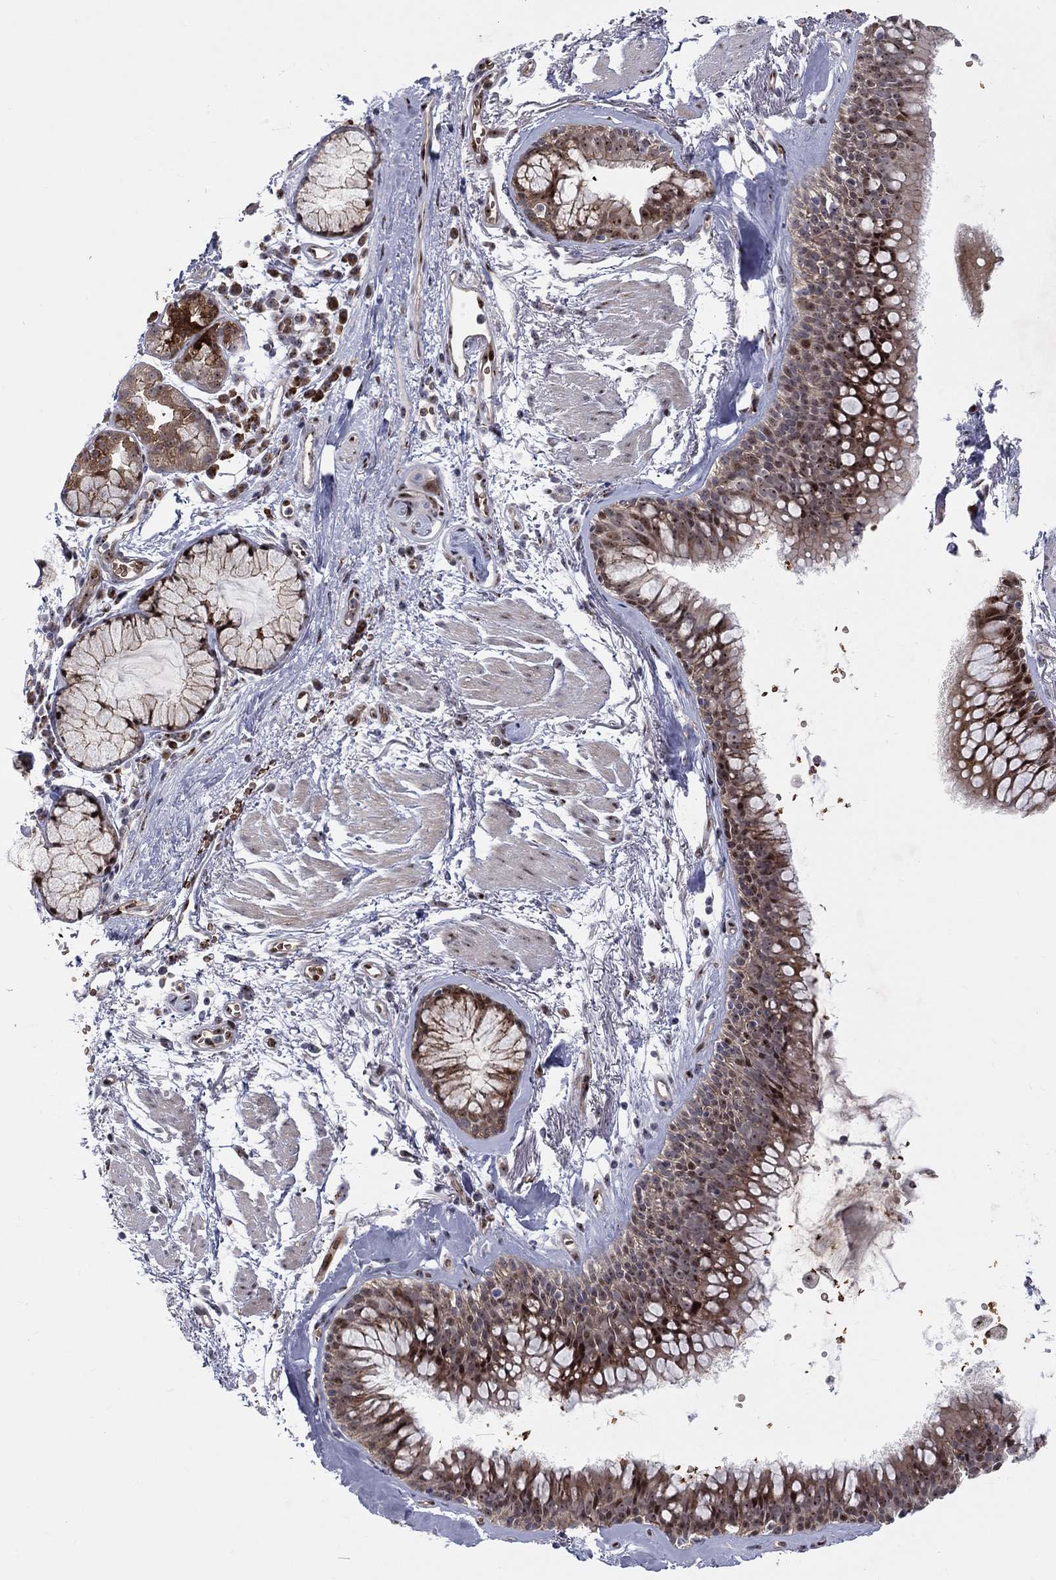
{"staining": {"intensity": "strong", "quantity": "25%-75%", "location": "cytoplasmic/membranous,nuclear"}, "tissue": "bronchus", "cell_type": "Respiratory epithelial cells", "image_type": "normal", "snomed": [{"axis": "morphology", "description": "Normal tissue, NOS"}, {"axis": "morphology", "description": "Squamous cell carcinoma, NOS"}, {"axis": "topography", "description": "Cartilage tissue"}, {"axis": "topography", "description": "Bronchus"}], "caption": "A brown stain highlights strong cytoplasmic/membranous,nuclear expression of a protein in respiratory epithelial cells of unremarkable human bronchus.", "gene": "VHL", "patient": {"sex": "male", "age": 72}}